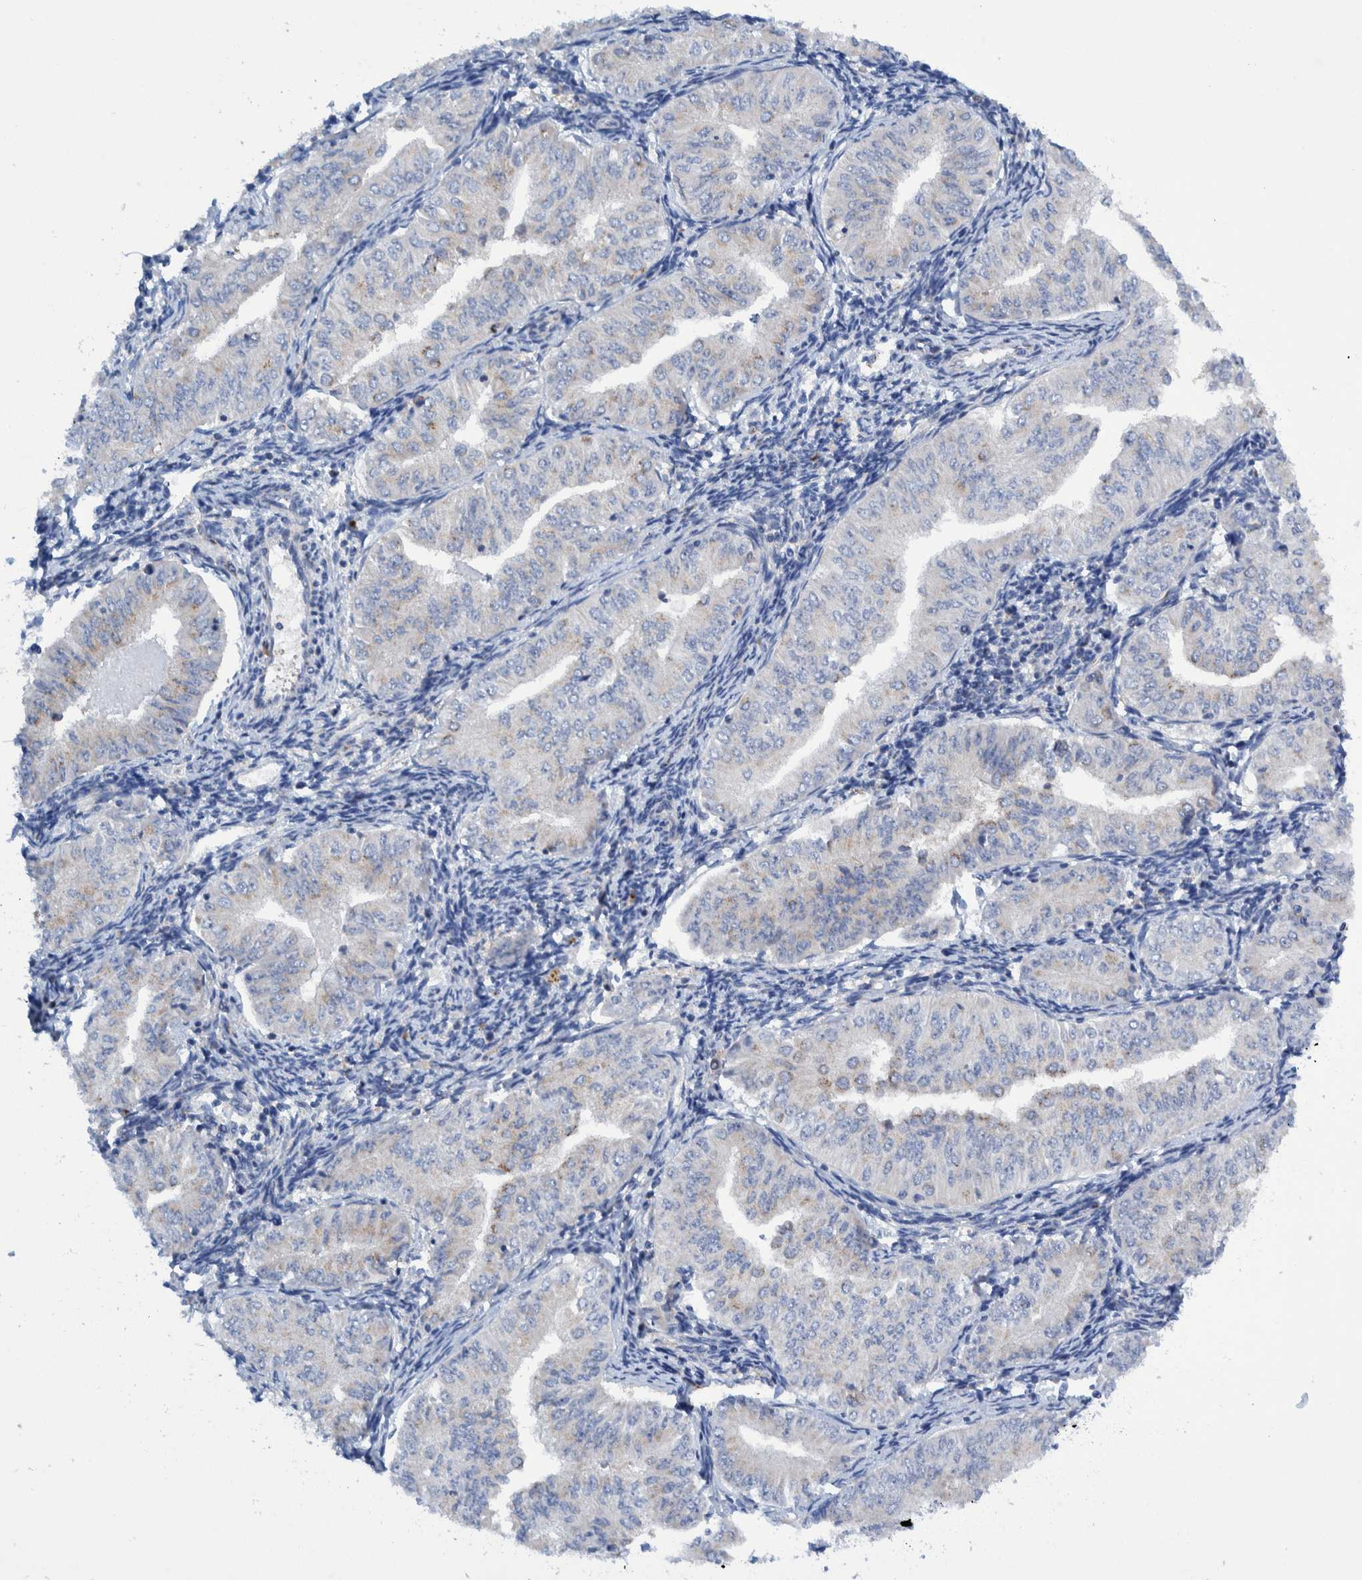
{"staining": {"intensity": "weak", "quantity": "<25%", "location": "cytoplasmic/membranous"}, "tissue": "endometrial cancer", "cell_type": "Tumor cells", "image_type": "cancer", "snomed": [{"axis": "morphology", "description": "Normal tissue, NOS"}, {"axis": "morphology", "description": "Adenocarcinoma, NOS"}, {"axis": "topography", "description": "Endometrium"}], "caption": "A photomicrograph of human endometrial adenocarcinoma is negative for staining in tumor cells.", "gene": "TRIM58", "patient": {"sex": "female", "age": 53}}